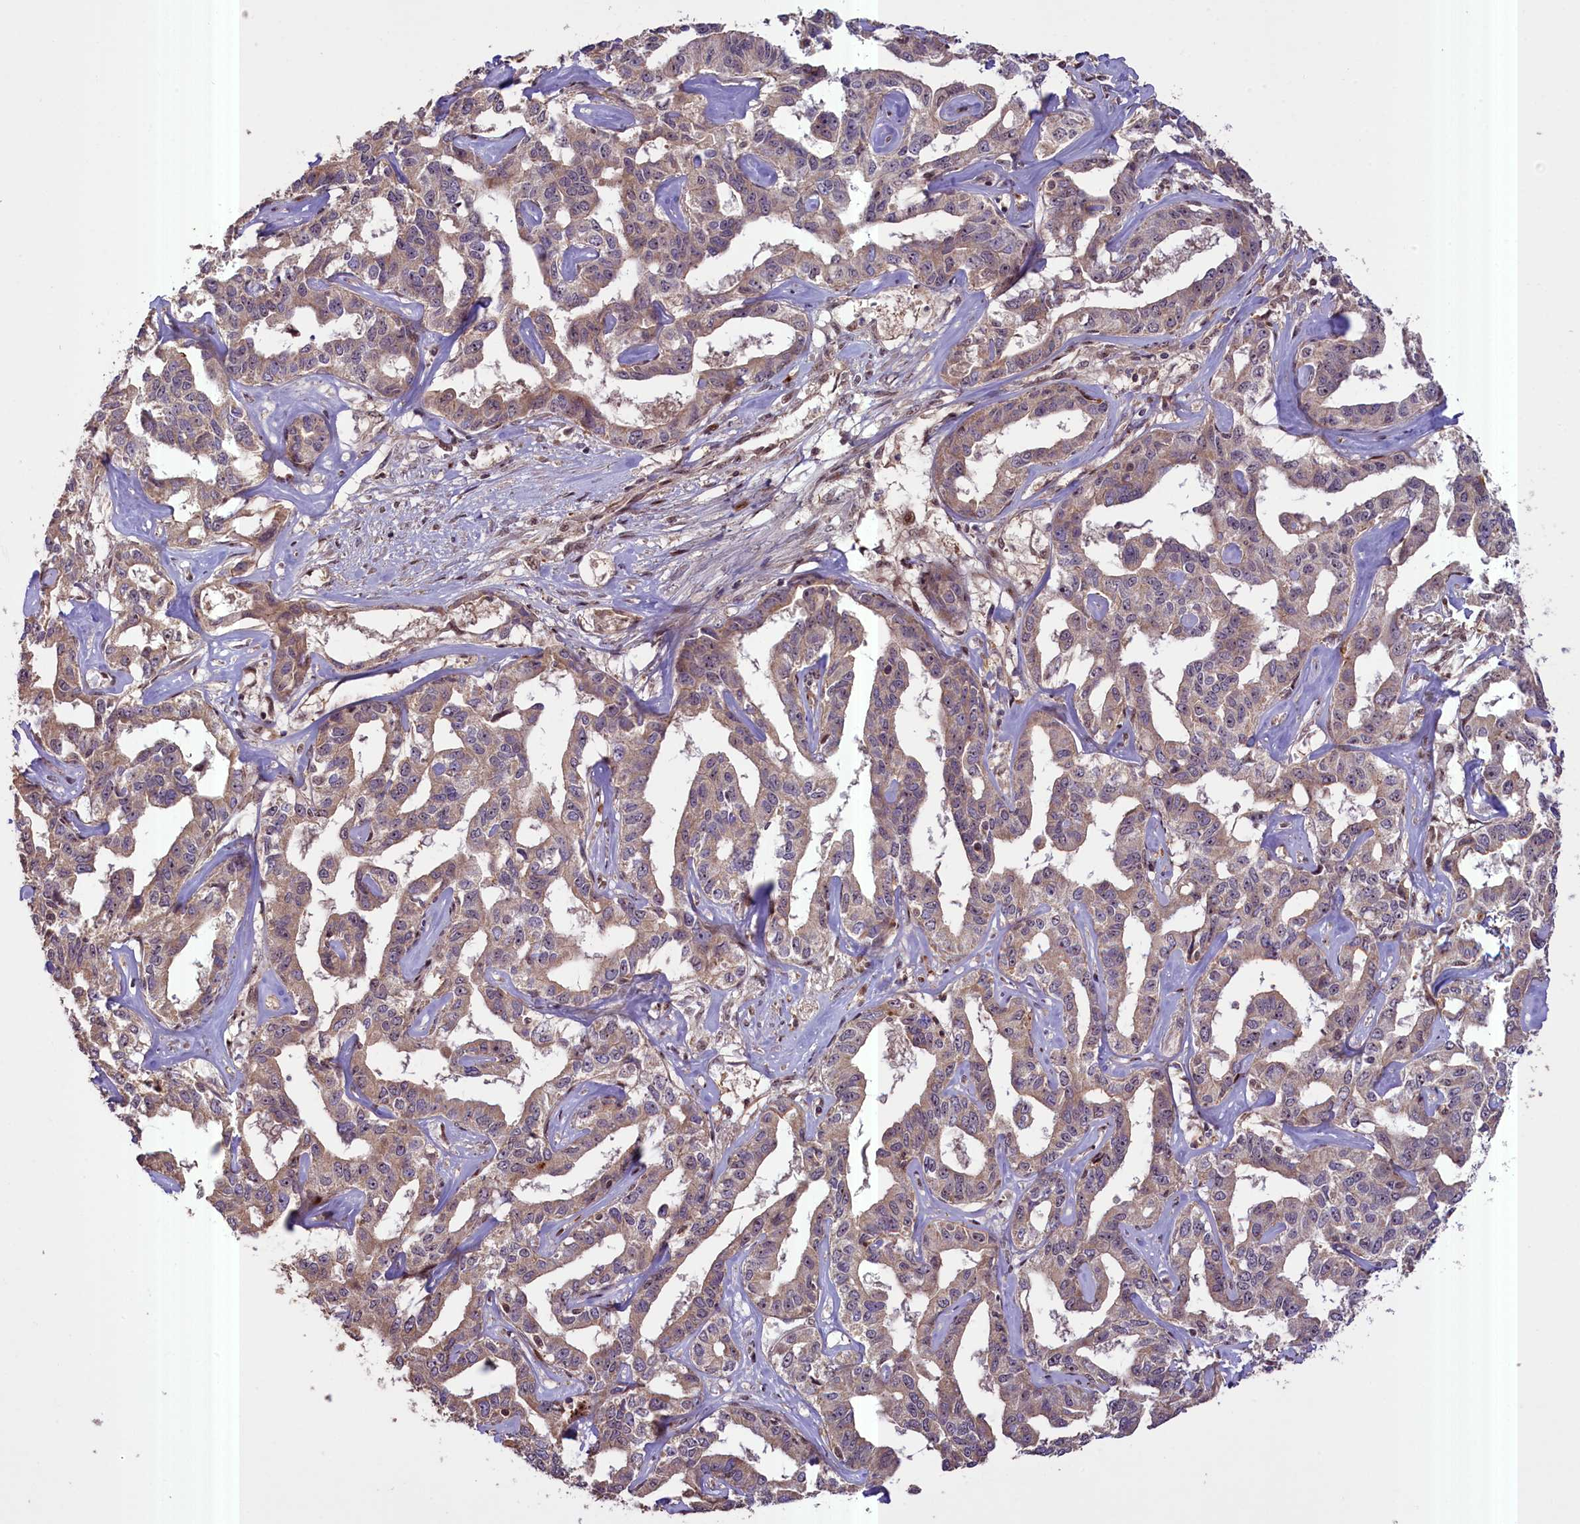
{"staining": {"intensity": "moderate", "quantity": ">75%", "location": "cytoplasmic/membranous"}, "tissue": "liver cancer", "cell_type": "Tumor cells", "image_type": "cancer", "snomed": [{"axis": "morphology", "description": "Cholangiocarcinoma"}, {"axis": "topography", "description": "Liver"}], "caption": "This is an image of immunohistochemistry (IHC) staining of cholangiocarcinoma (liver), which shows moderate staining in the cytoplasmic/membranous of tumor cells.", "gene": "FUZ", "patient": {"sex": "male", "age": 59}}